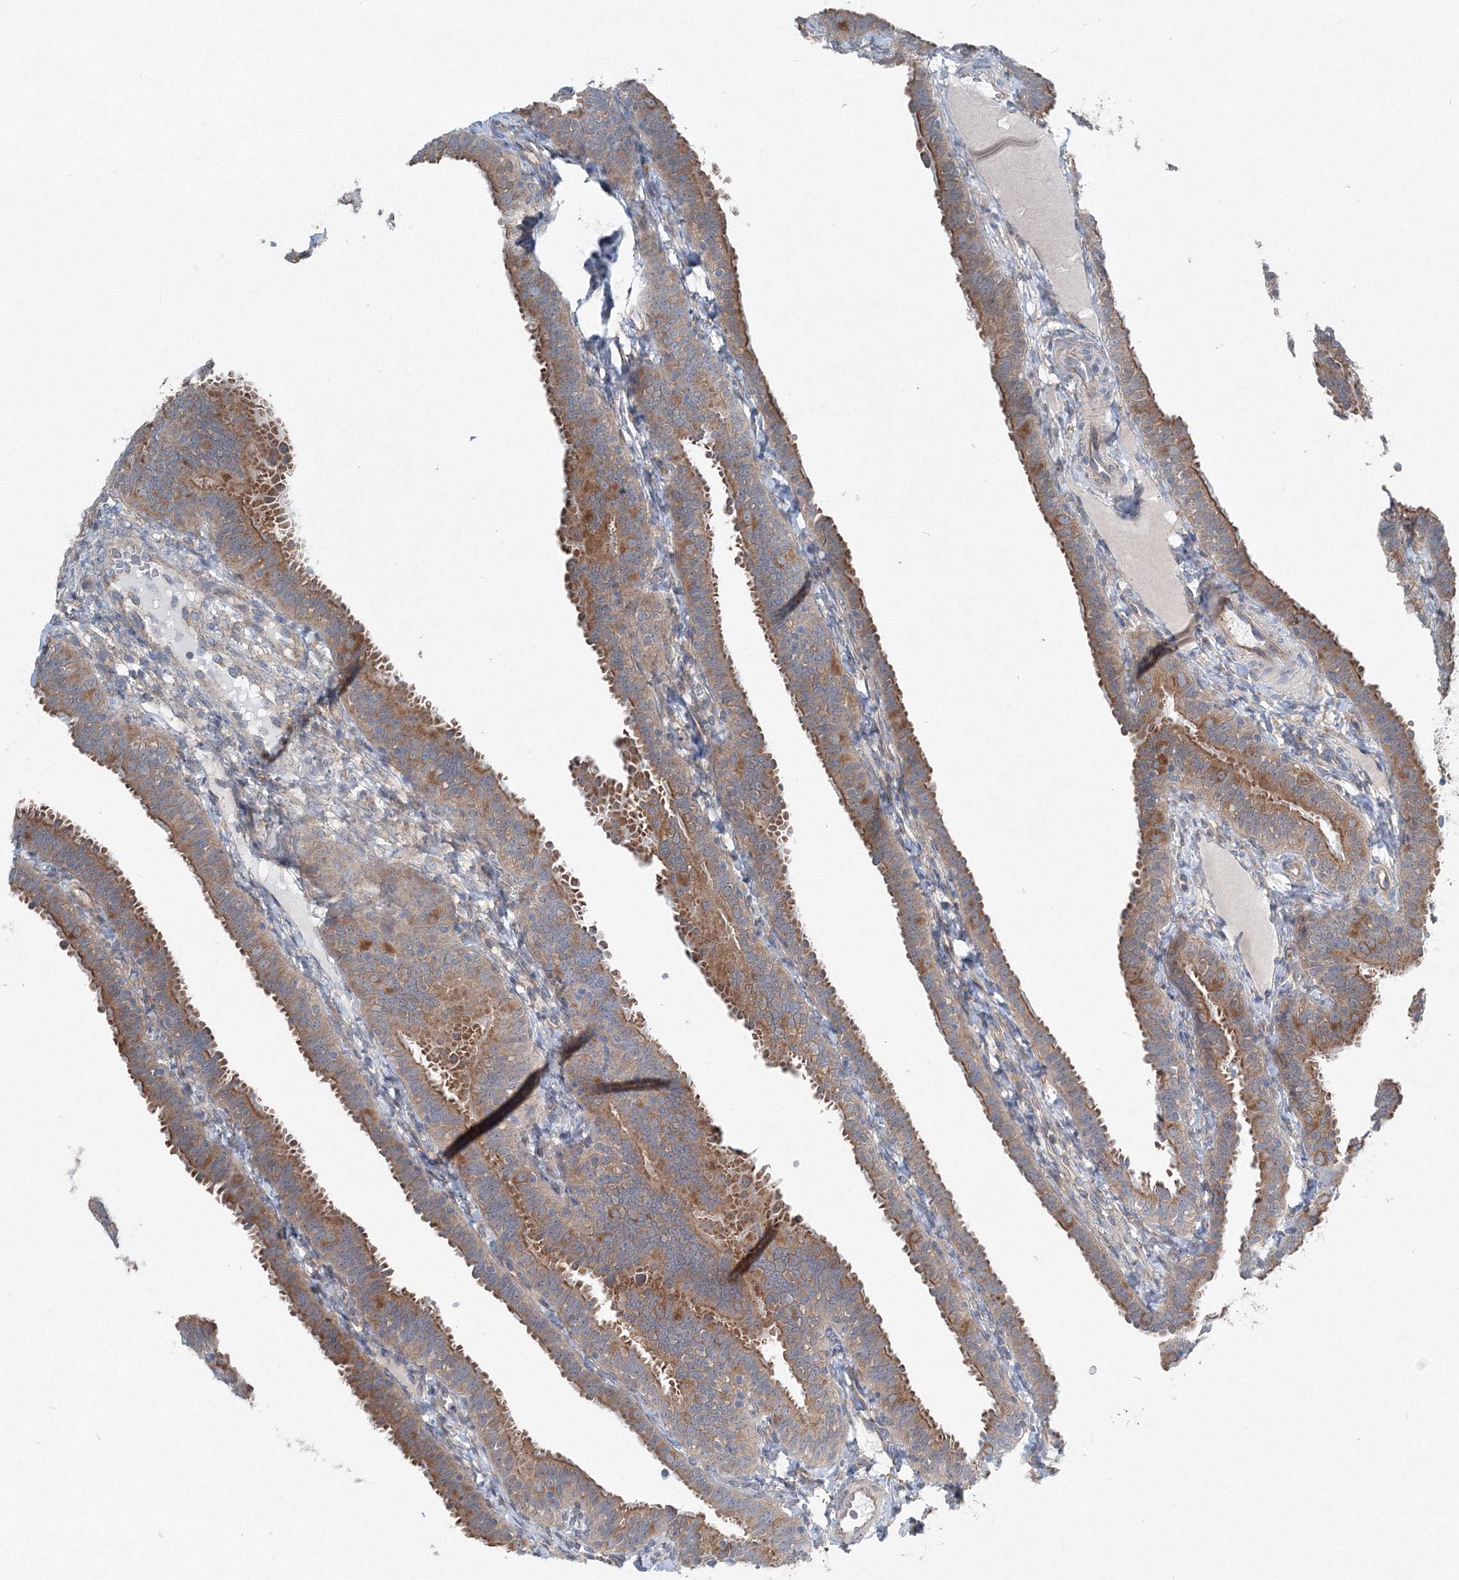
{"staining": {"intensity": "moderate", "quantity": ">75%", "location": "cytoplasmic/membranous"}, "tissue": "fallopian tube", "cell_type": "Glandular cells", "image_type": "normal", "snomed": [{"axis": "morphology", "description": "Normal tissue, NOS"}, {"axis": "topography", "description": "Fallopian tube"}], "caption": "A brown stain labels moderate cytoplasmic/membranous expression of a protein in glandular cells of benign human fallopian tube. (IHC, brightfield microscopy, high magnification).", "gene": "TPRKB", "patient": {"sex": "female", "age": 35}}